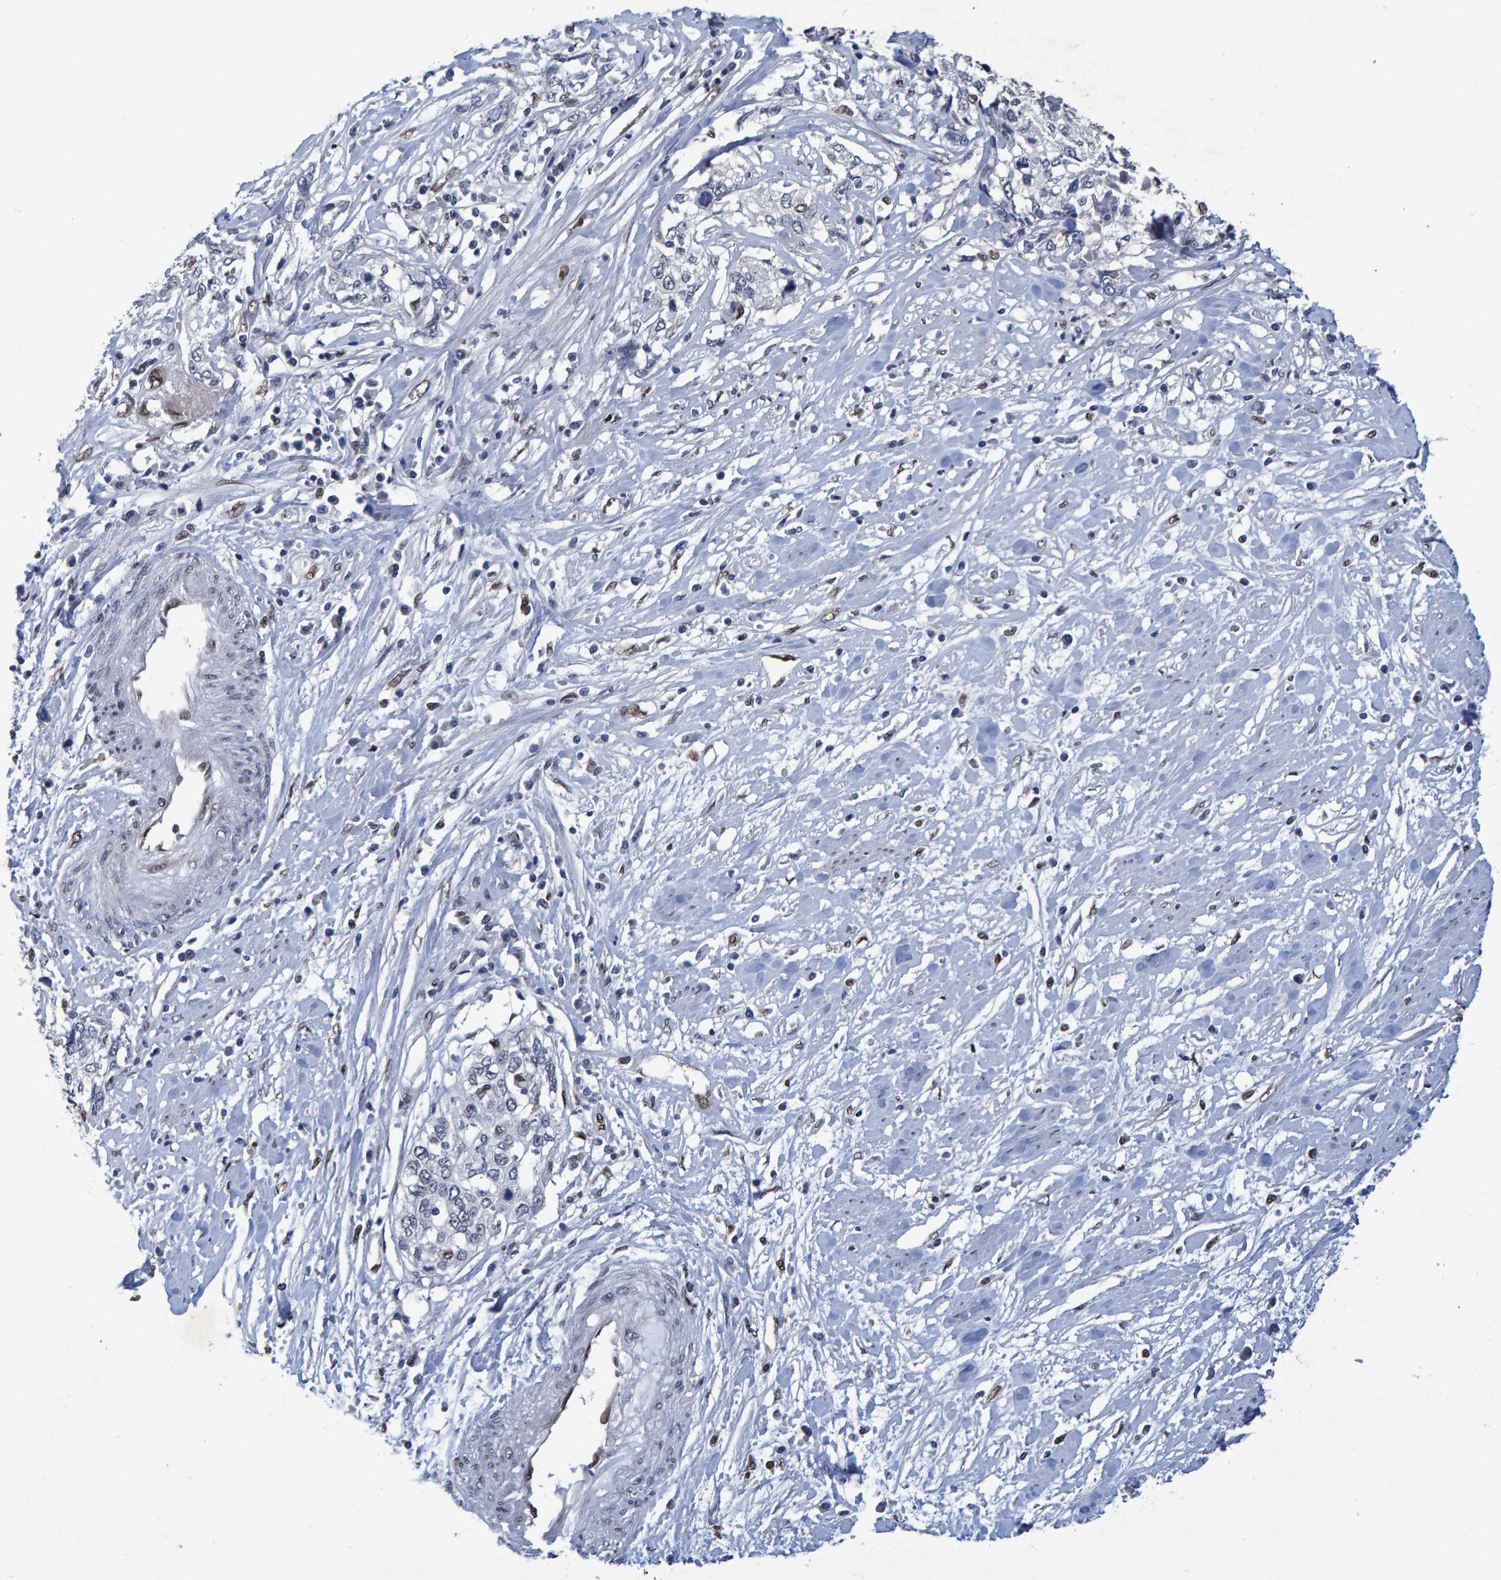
{"staining": {"intensity": "negative", "quantity": "none", "location": "none"}, "tissue": "cervical cancer", "cell_type": "Tumor cells", "image_type": "cancer", "snomed": [{"axis": "morphology", "description": "Squamous cell carcinoma, NOS"}, {"axis": "topography", "description": "Cervix"}], "caption": "This is a photomicrograph of immunohistochemistry (IHC) staining of cervical cancer (squamous cell carcinoma), which shows no expression in tumor cells.", "gene": "QKI", "patient": {"sex": "female", "age": 57}}